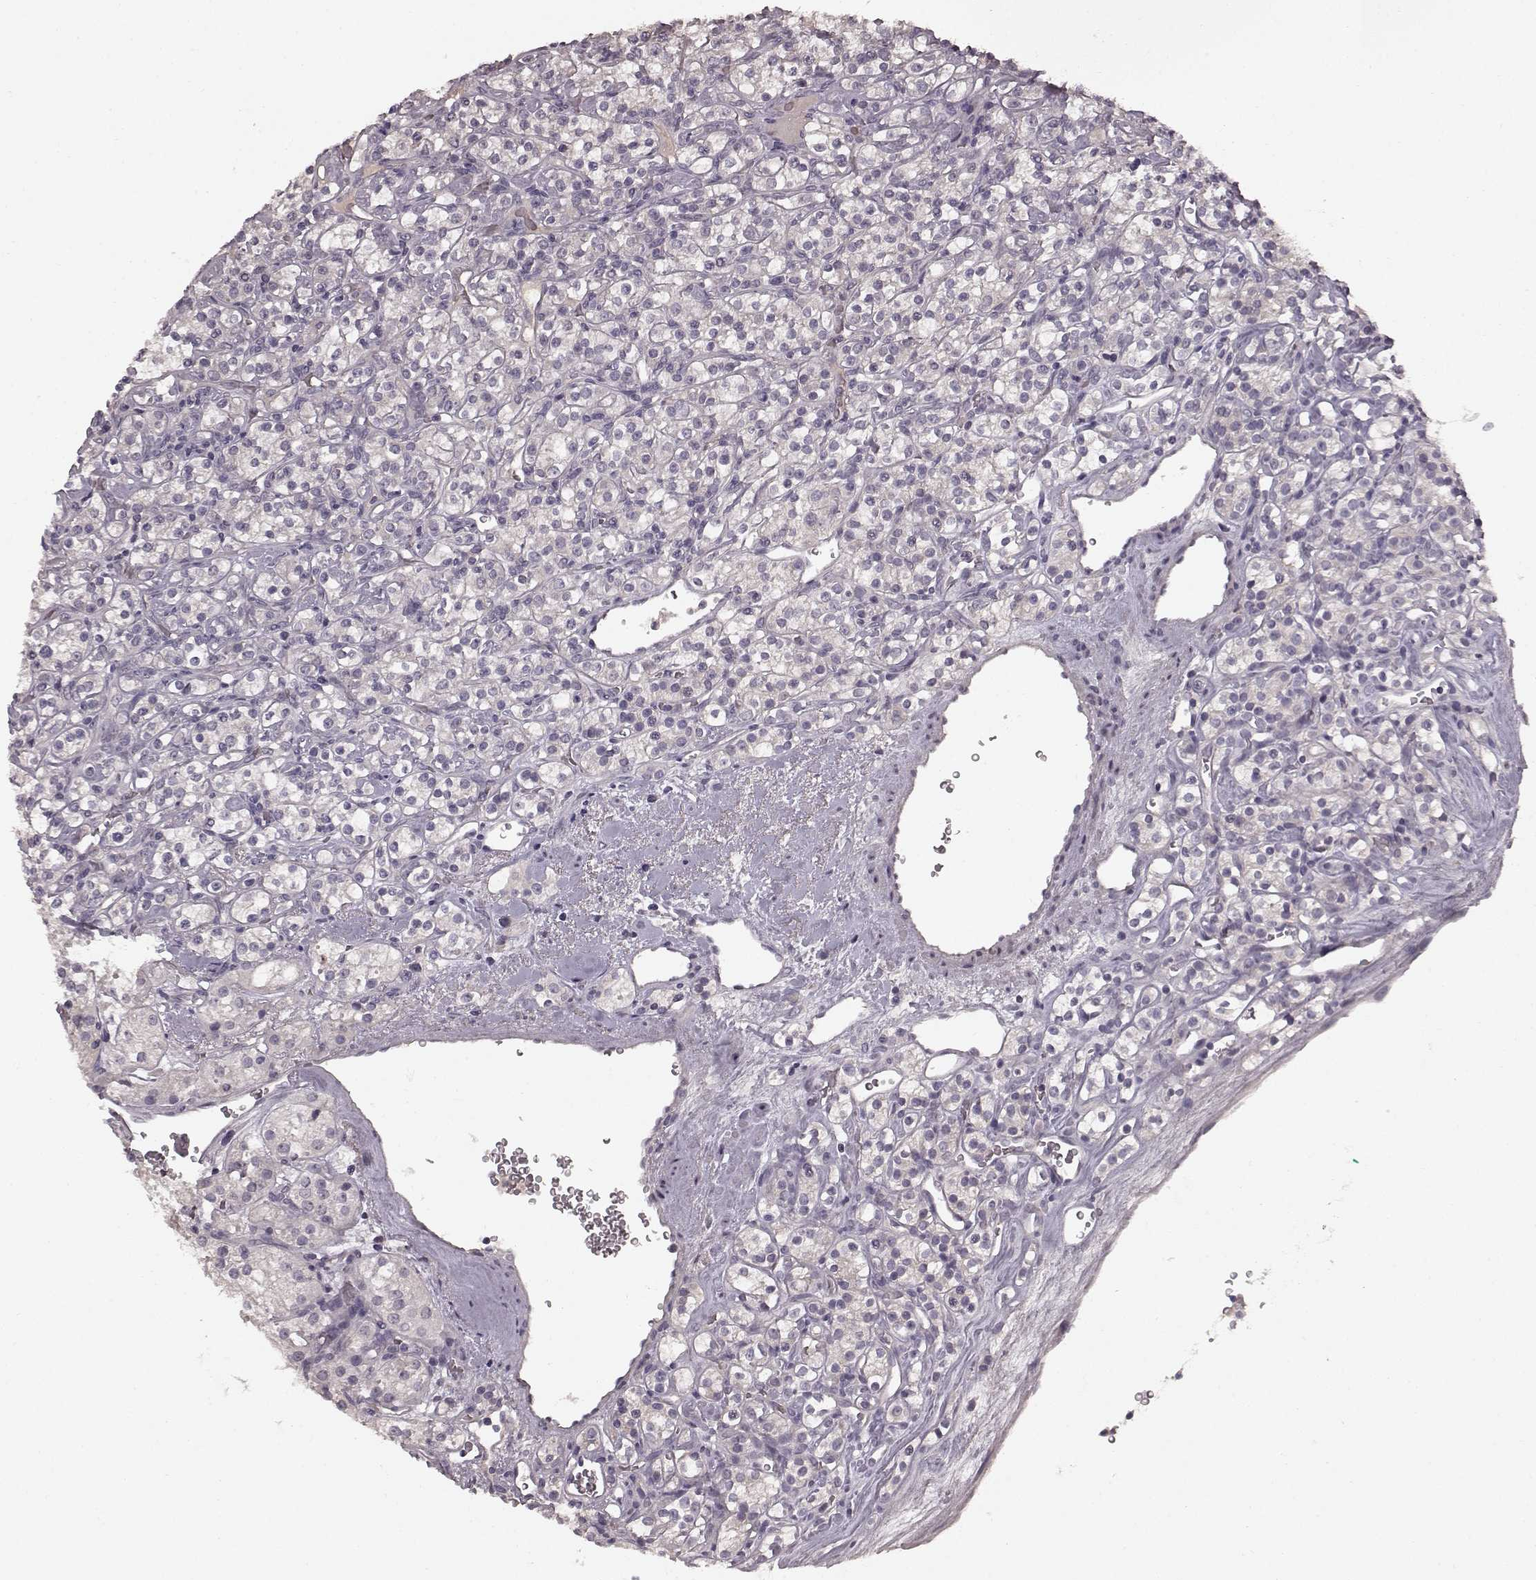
{"staining": {"intensity": "negative", "quantity": "none", "location": "none"}, "tissue": "renal cancer", "cell_type": "Tumor cells", "image_type": "cancer", "snomed": [{"axis": "morphology", "description": "Adenocarcinoma, NOS"}, {"axis": "topography", "description": "Kidney"}], "caption": "This histopathology image is of renal adenocarcinoma stained with immunohistochemistry (IHC) to label a protein in brown with the nuclei are counter-stained blue. There is no staining in tumor cells.", "gene": "SLC22A18", "patient": {"sex": "male", "age": 77}}